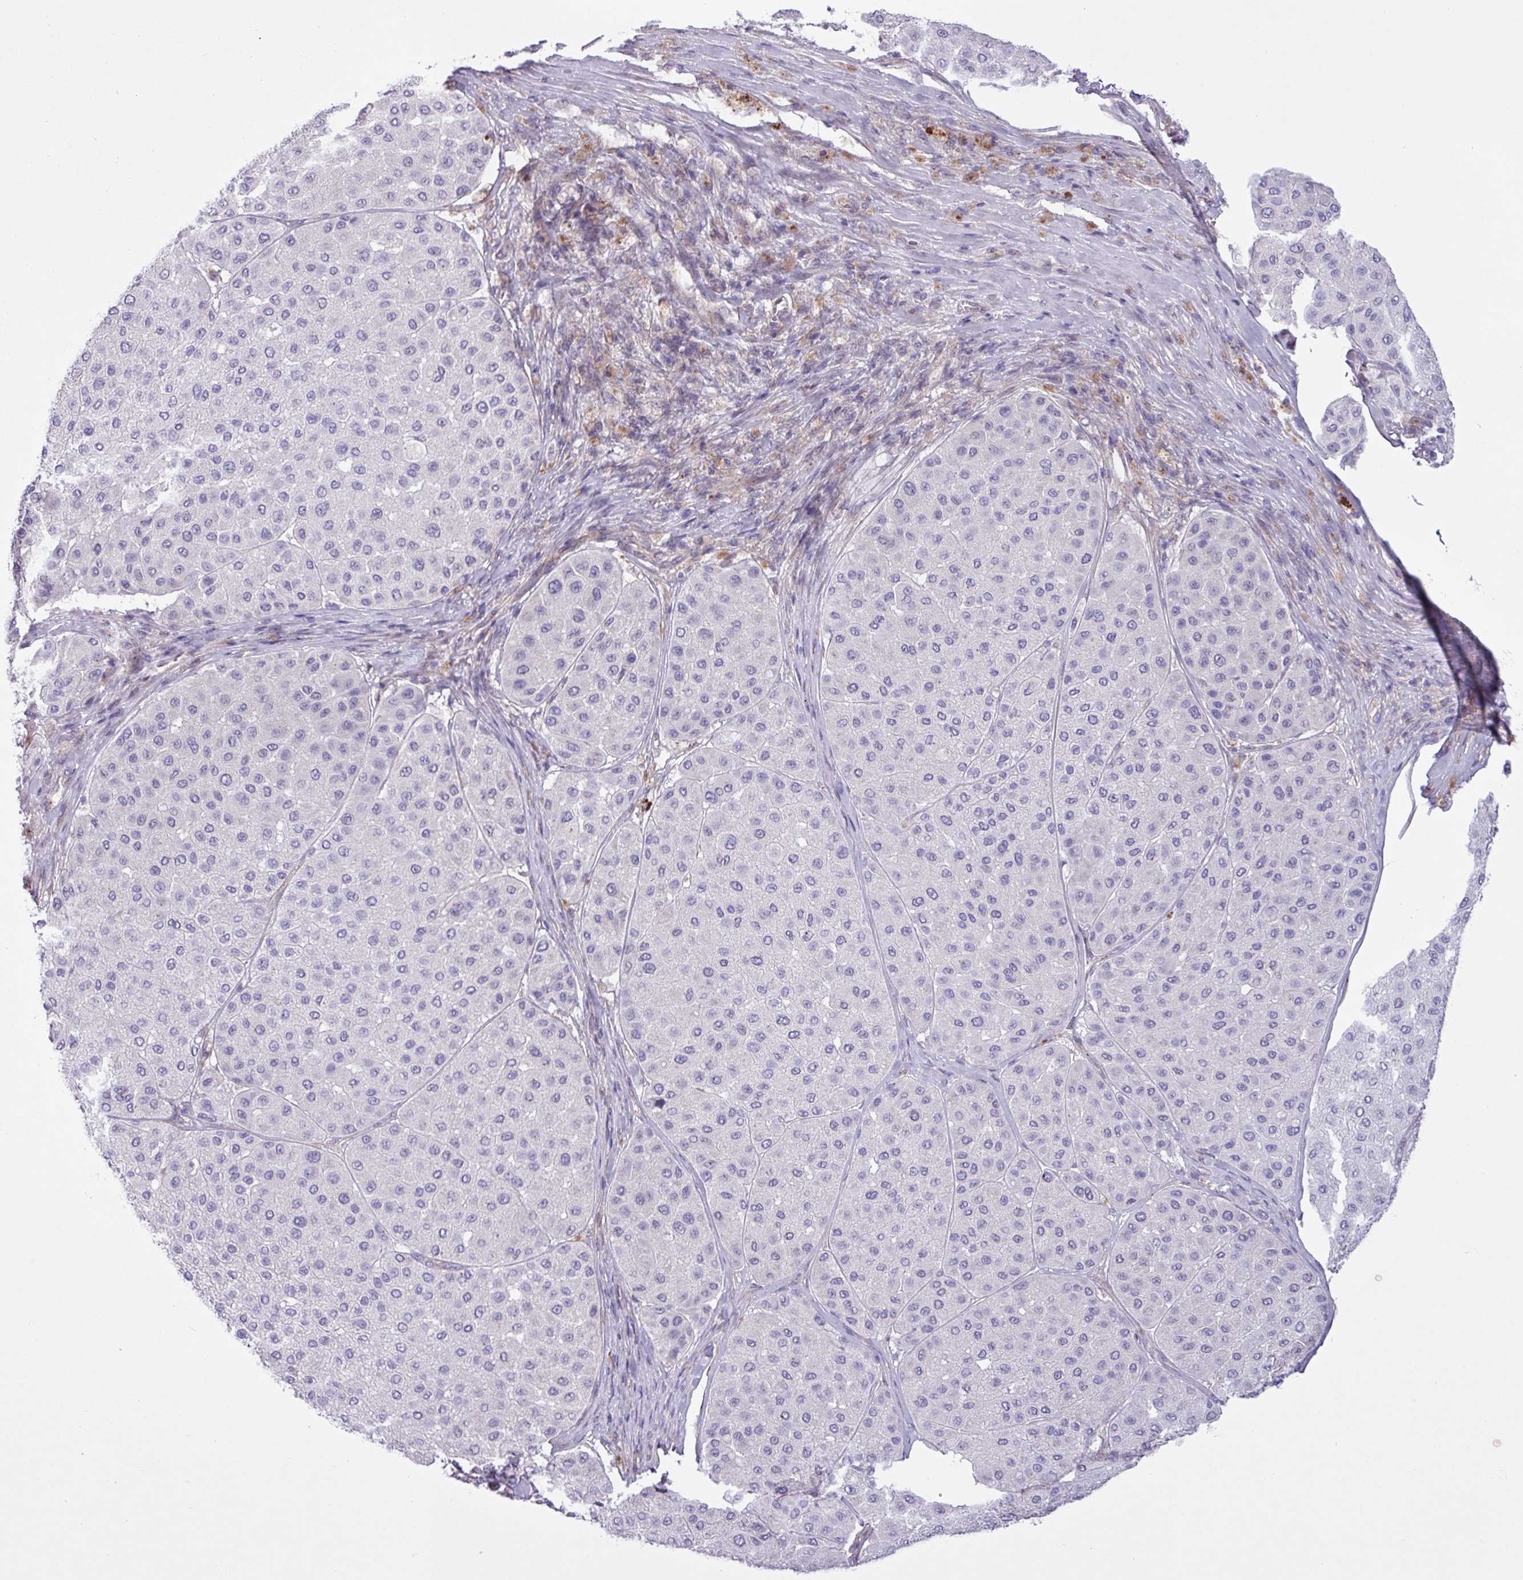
{"staining": {"intensity": "negative", "quantity": "none", "location": "none"}, "tissue": "melanoma", "cell_type": "Tumor cells", "image_type": "cancer", "snomed": [{"axis": "morphology", "description": "Malignant melanoma, Metastatic site"}, {"axis": "topography", "description": "Smooth muscle"}], "caption": "High magnification brightfield microscopy of melanoma stained with DAB (brown) and counterstained with hematoxylin (blue): tumor cells show no significant positivity.", "gene": "SPINK8", "patient": {"sex": "male", "age": 41}}